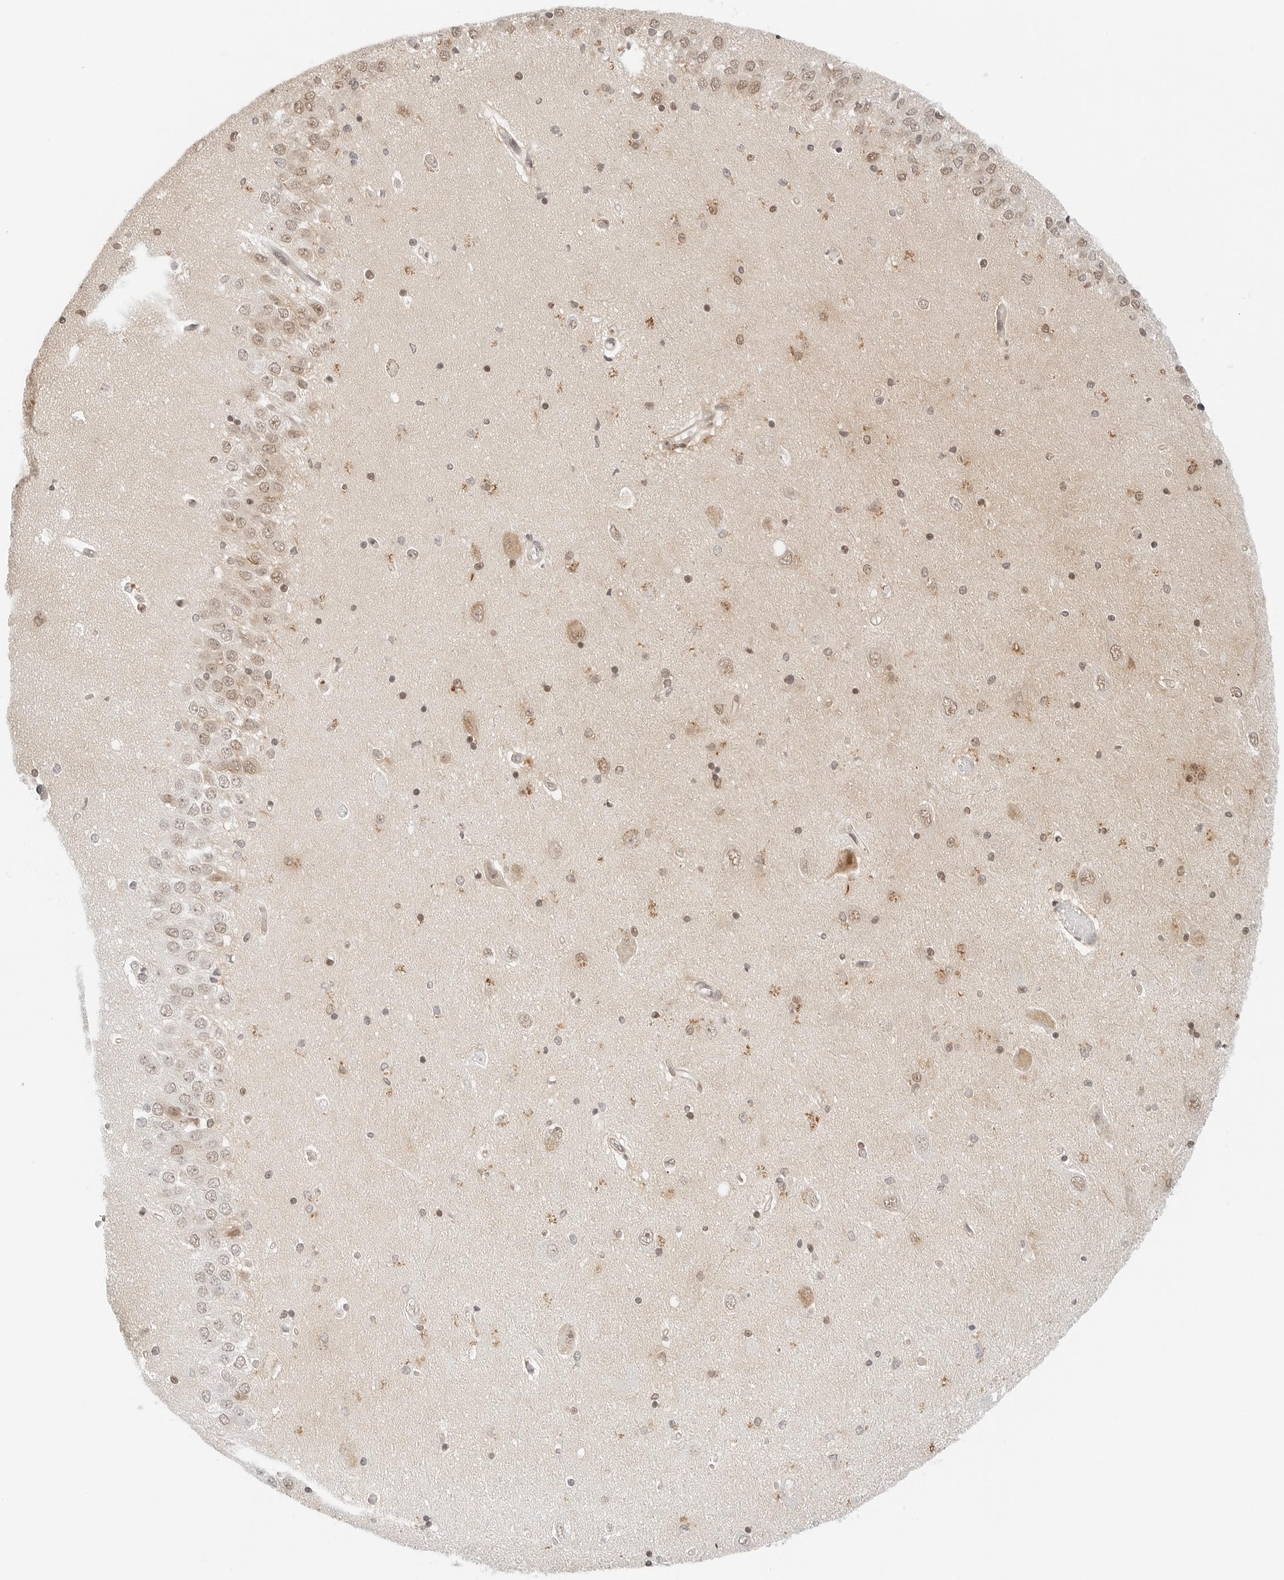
{"staining": {"intensity": "moderate", "quantity": "25%-75%", "location": "cytoplasmic/membranous,nuclear"}, "tissue": "hippocampus", "cell_type": "Glial cells", "image_type": "normal", "snomed": [{"axis": "morphology", "description": "Normal tissue, NOS"}, {"axis": "topography", "description": "Hippocampus"}], "caption": "Brown immunohistochemical staining in benign human hippocampus exhibits moderate cytoplasmic/membranous,nuclear expression in approximately 25%-75% of glial cells.", "gene": "NEO1", "patient": {"sex": "male", "age": 45}}